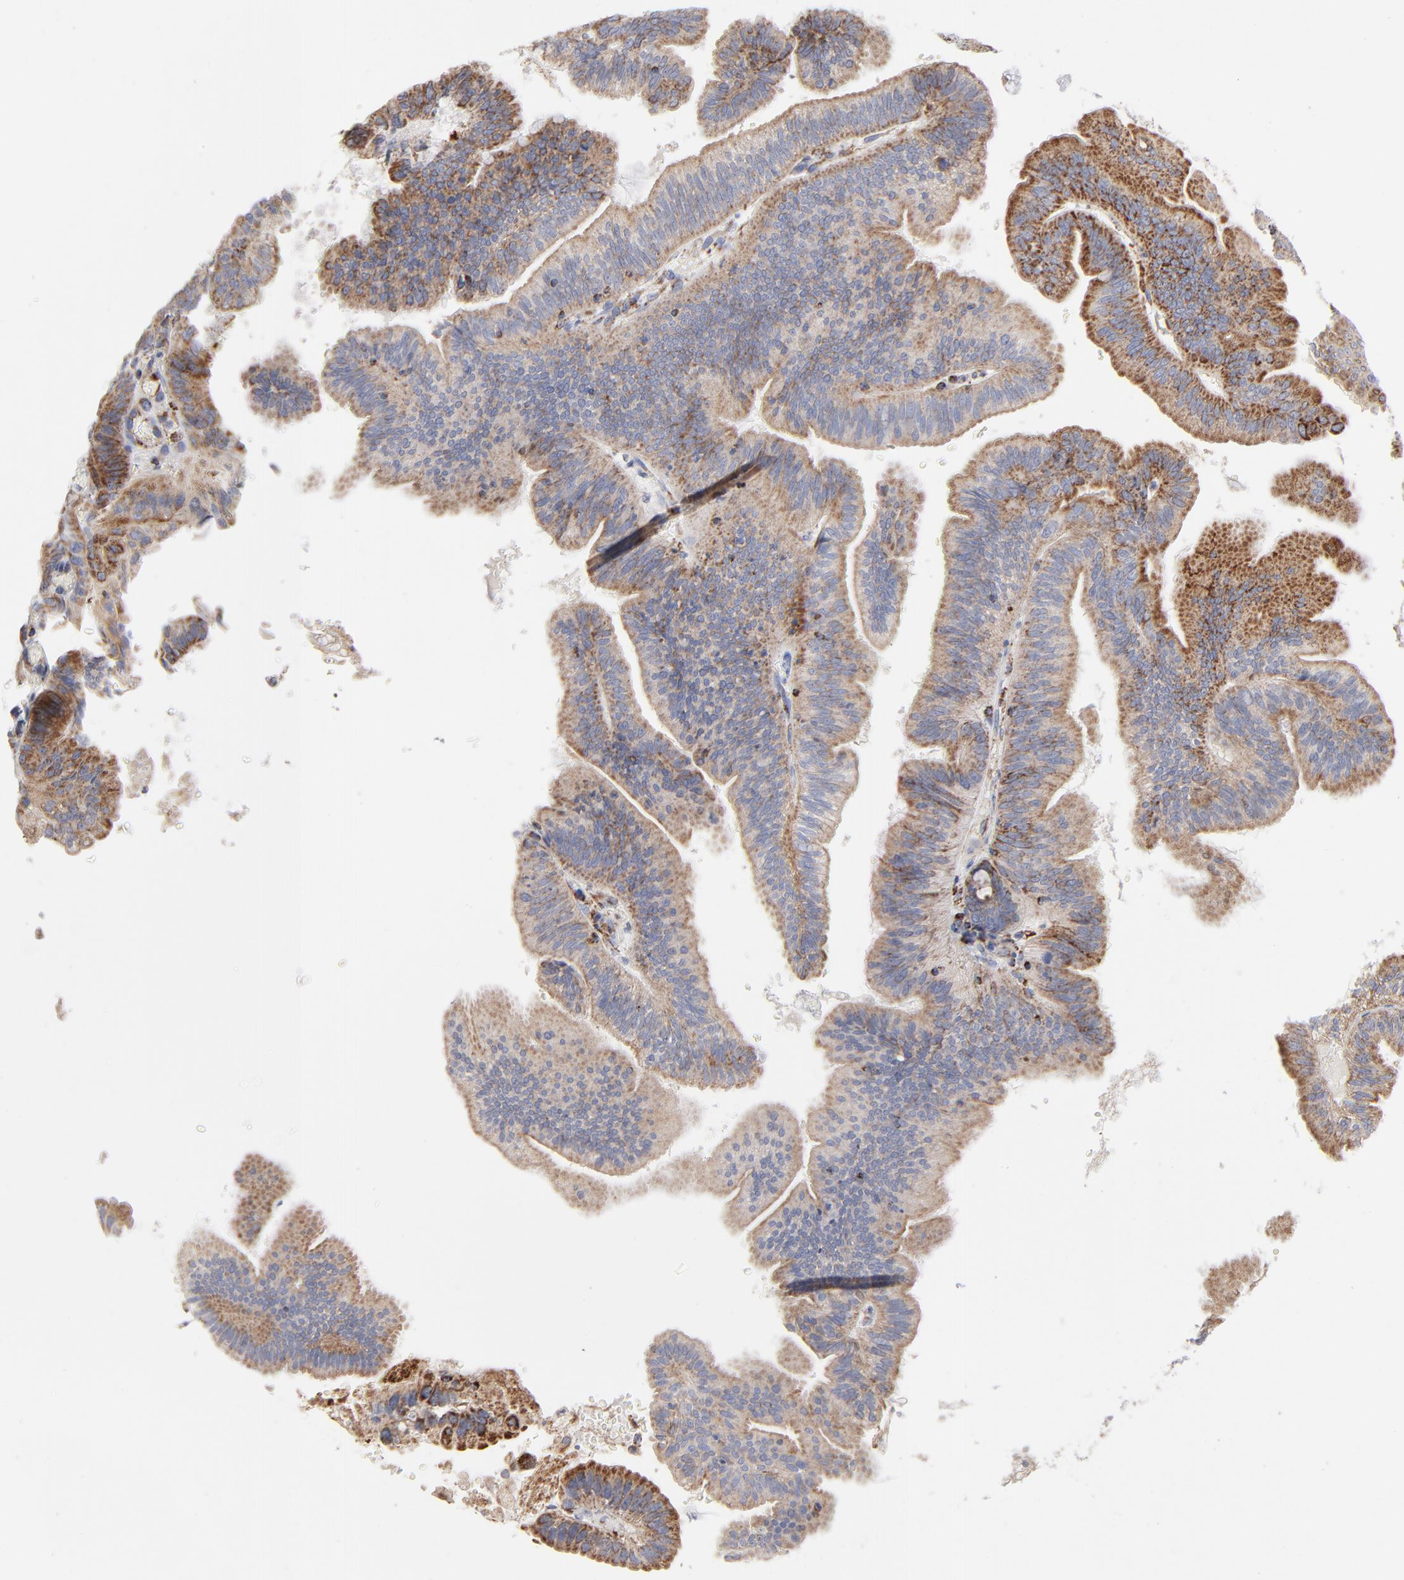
{"staining": {"intensity": "strong", "quantity": ">75%", "location": "cytoplasmic/membranous"}, "tissue": "pancreatic cancer", "cell_type": "Tumor cells", "image_type": "cancer", "snomed": [{"axis": "morphology", "description": "Adenocarcinoma, NOS"}, {"axis": "topography", "description": "Pancreas"}], "caption": "Brown immunohistochemical staining in human pancreatic cancer reveals strong cytoplasmic/membranous positivity in about >75% of tumor cells. (DAB (3,3'-diaminobenzidine) = brown stain, brightfield microscopy at high magnification).", "gene": "ASB3", "patient": {"sex": "male", "age": 82}}